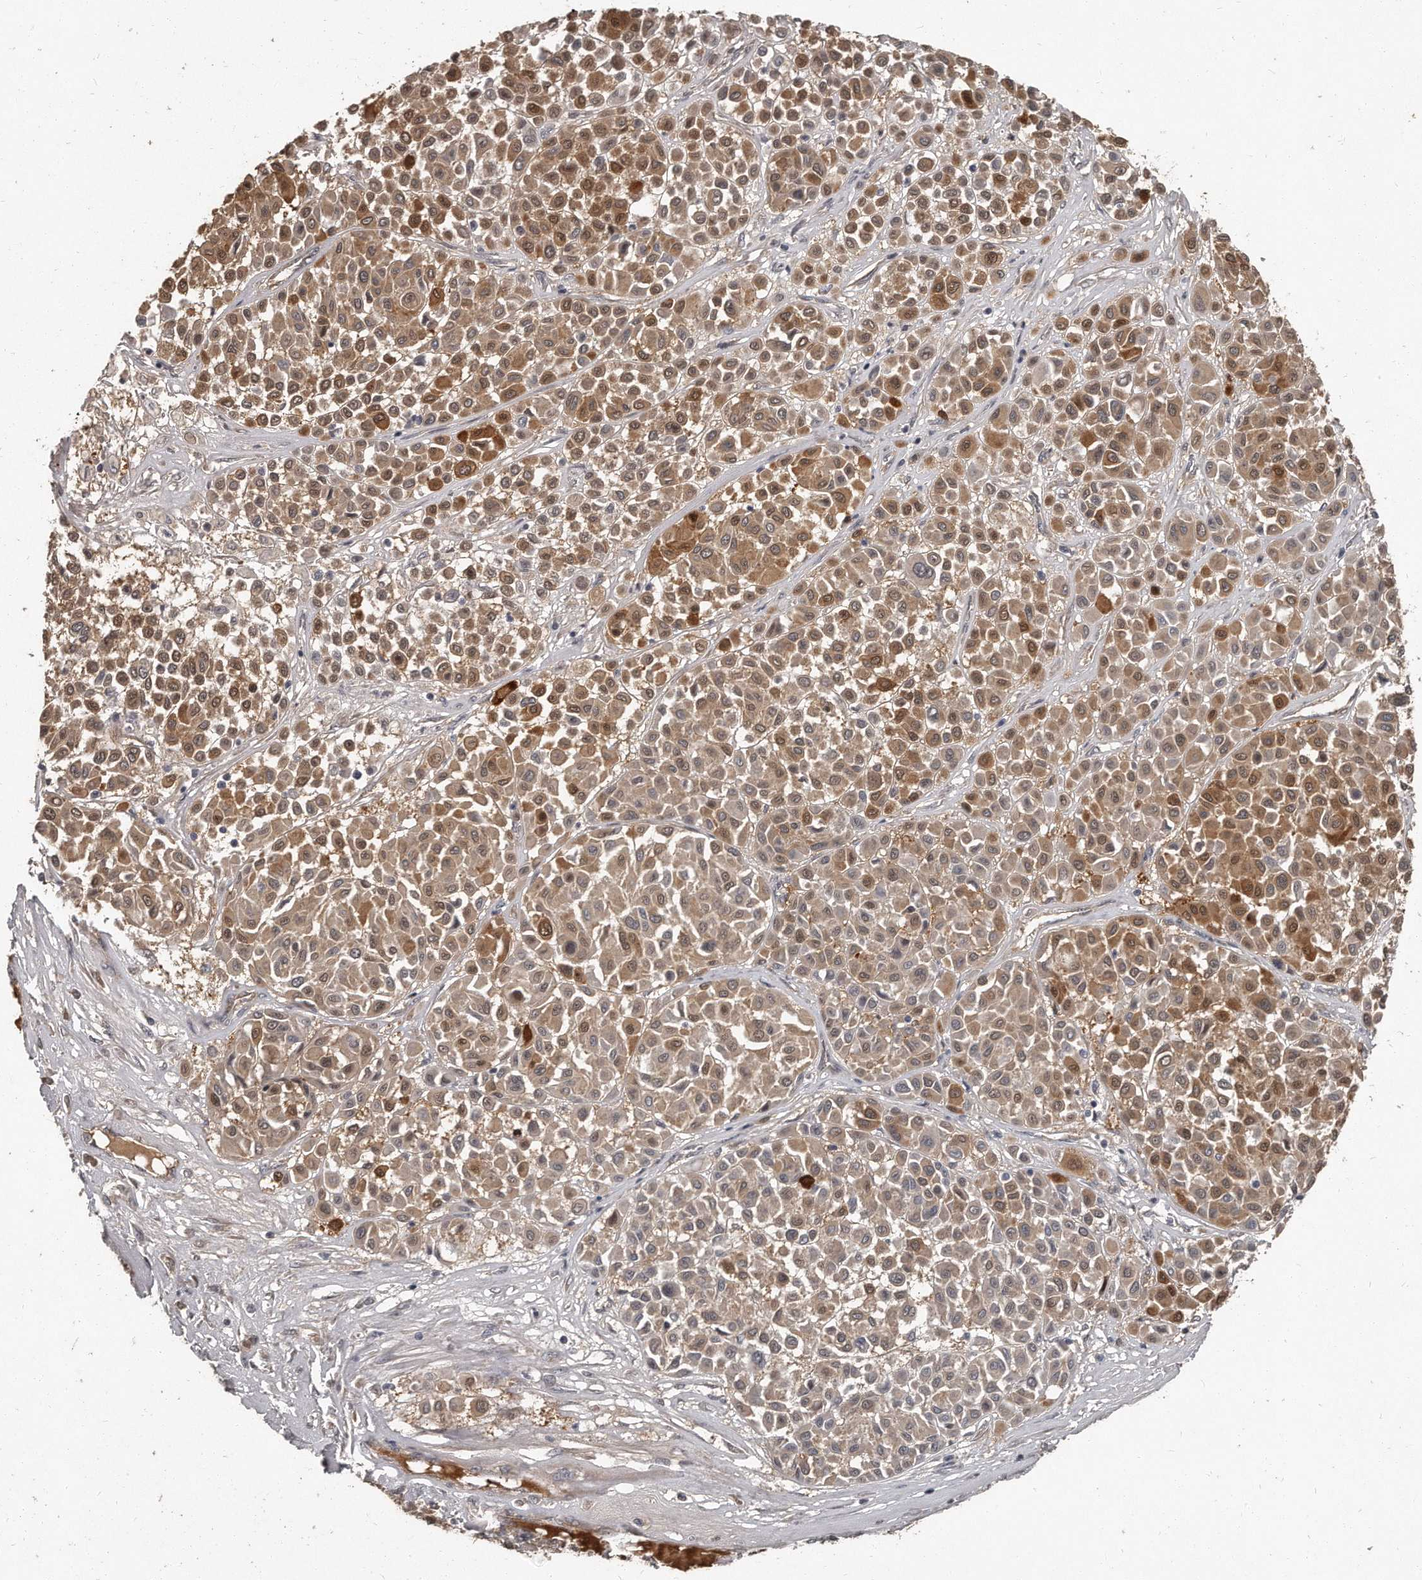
{"staining": {"intensity": "moderate", "quantity": ">75%", "location": "cytoplasmic/membranous,nuclear"}, "tissue": "melanoma", "cell_type": "Tumor cells", "image_type": "cancer", "snomed": [{"axis": "morphology", "description": "Malignant melanoma, Metastatic site"}, {"axis": "topography", "description": "Soft tissue"}], "caption": "Protein expression by IHC reveals moderate cytoplasmic/membranous and nuclear expression in about >75% of tumor cells in malignant melanoma (metastatic site).", "gene": "GRB10", "patient": {"sex": "male", "age": 41}}